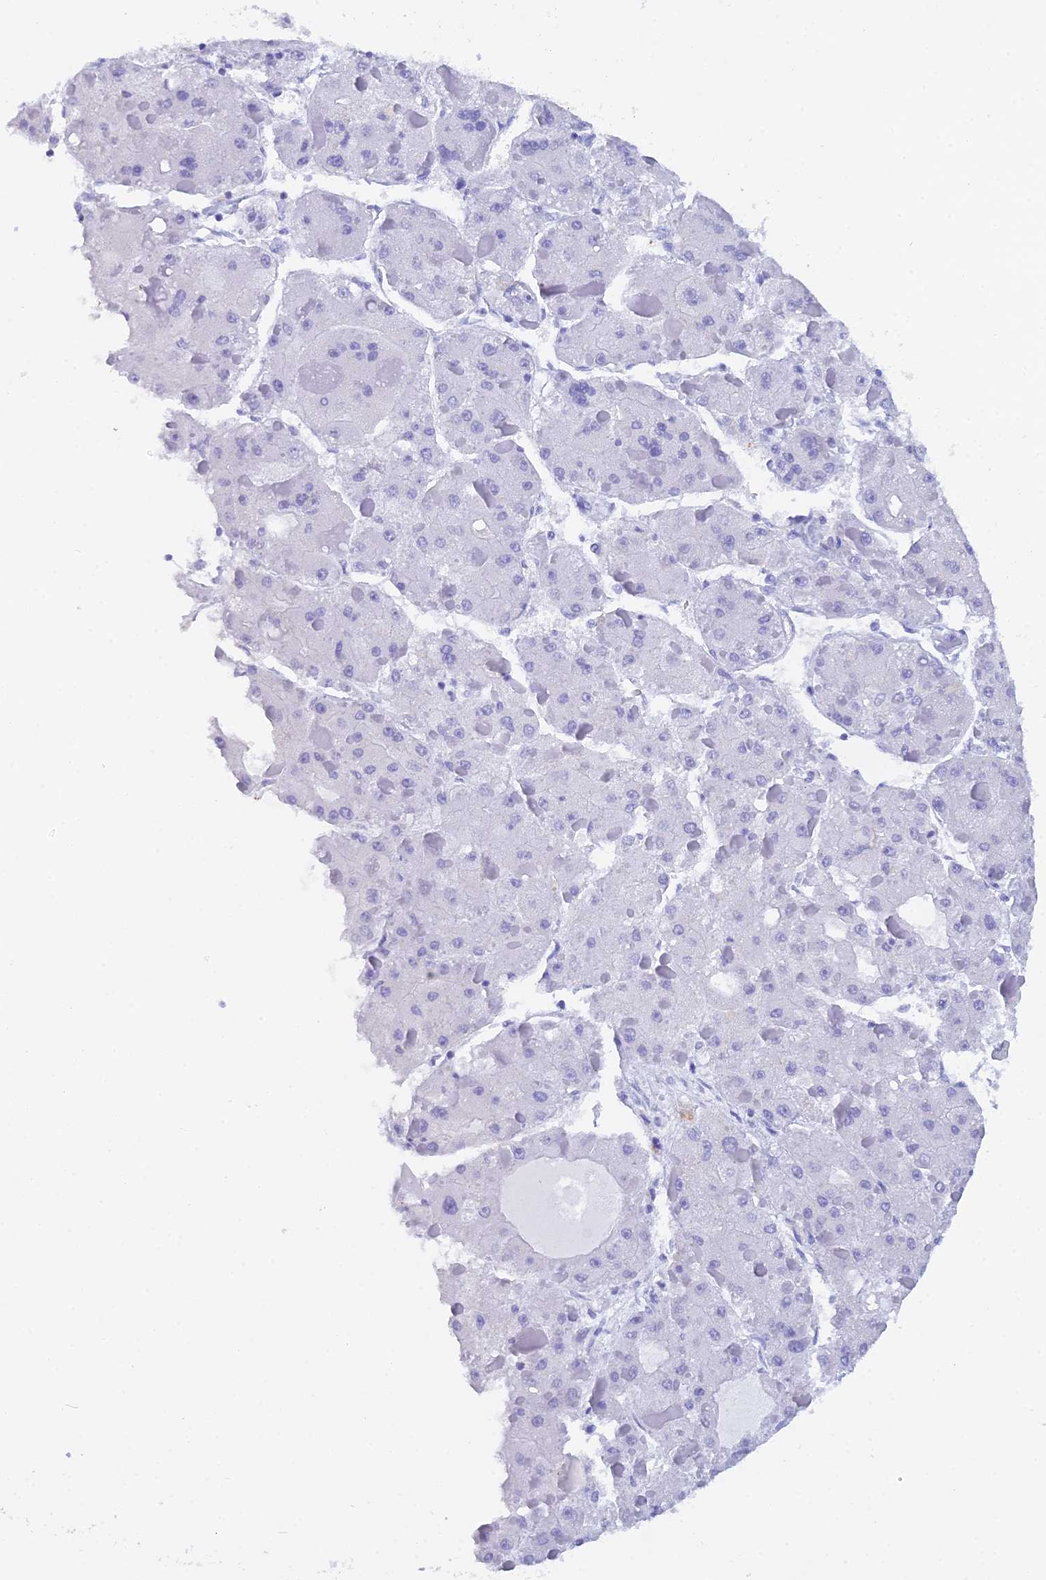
{"staining": {"intensity": "negative", "quantity": "none", "location": "none"}, "tissue": "liver cancer", "cell_type": "Tumor cells", "image_type": "cancer", "snomed": [{"axis": "morphology", "description": "Carcinoma, Hepatocellular, NOS"}, {"axis": "topography", "description": "Liver"}], "caption": "Image shows no significant protein positivity in tumor cells of liver cancer (hepatocellular carcinoma). Brightfield microscopy of IHC stained with DAB (3,3'-diaminobenzidine) (brown) and hematoxylin (blue), captured at high magnification.", "gene": "REG1A", "patient": {"sex": "female", "age": 73}}